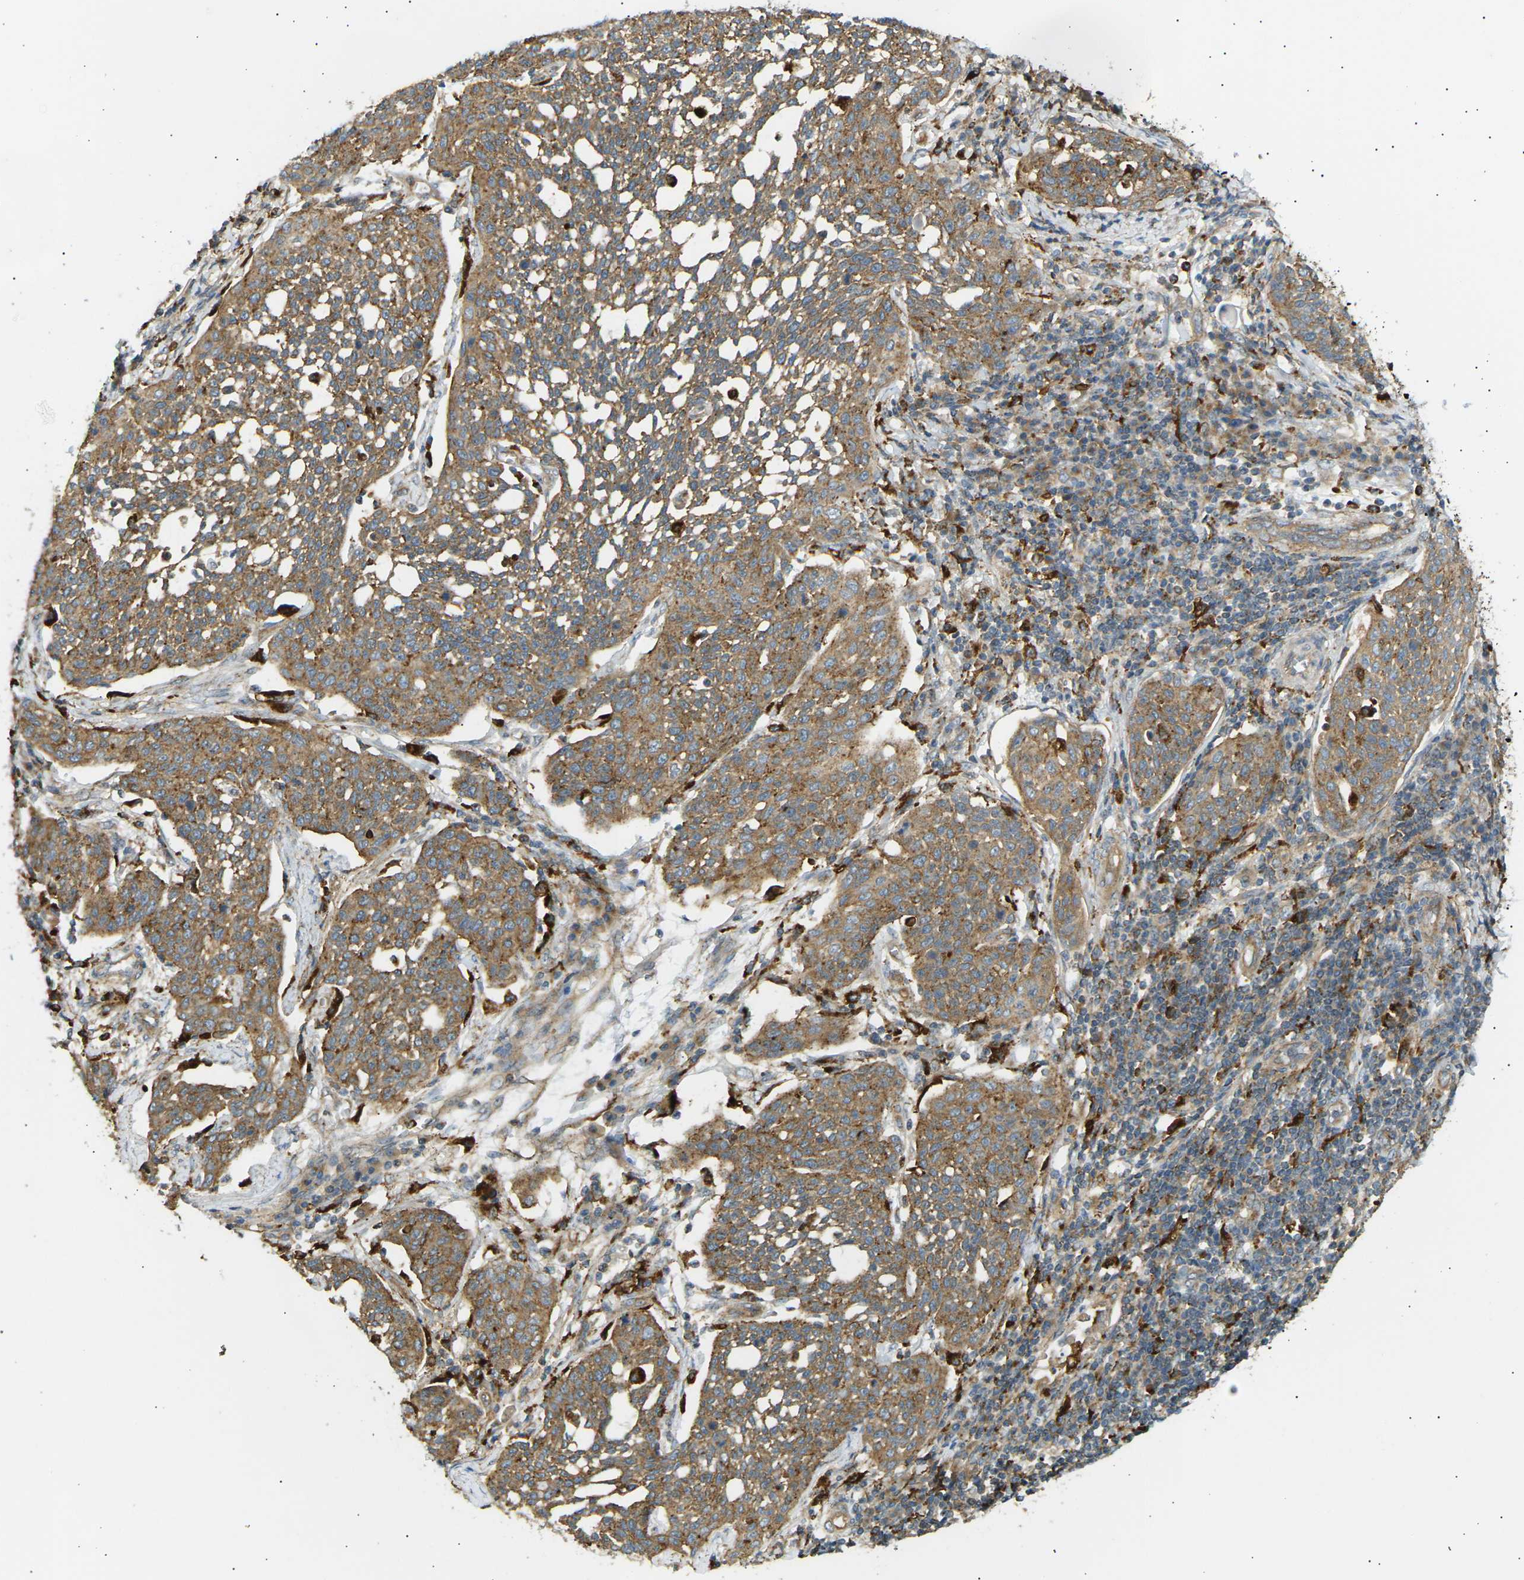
{"staining": {"intensity": "moderate", "quantity": ">75%", "location": "cytoplasmic/membranous"}, "tissue": "cervical cancer", "cell_type": "Tumor cells", "image_type": "cancer", "snomed": [{"axis": "morphology", "description": "Squamous cell carcinoma, NOS"}, {"axis": "topography", "description": "Cervix"}], "caption": "Immunohistochemical staining of human cervical cancer exhibits moderate cytoplasmic/membranous protein positivity in about >75% of tumor cells.", "gene": "CDK17", "patient": {"sex": "female", "age": 34}}